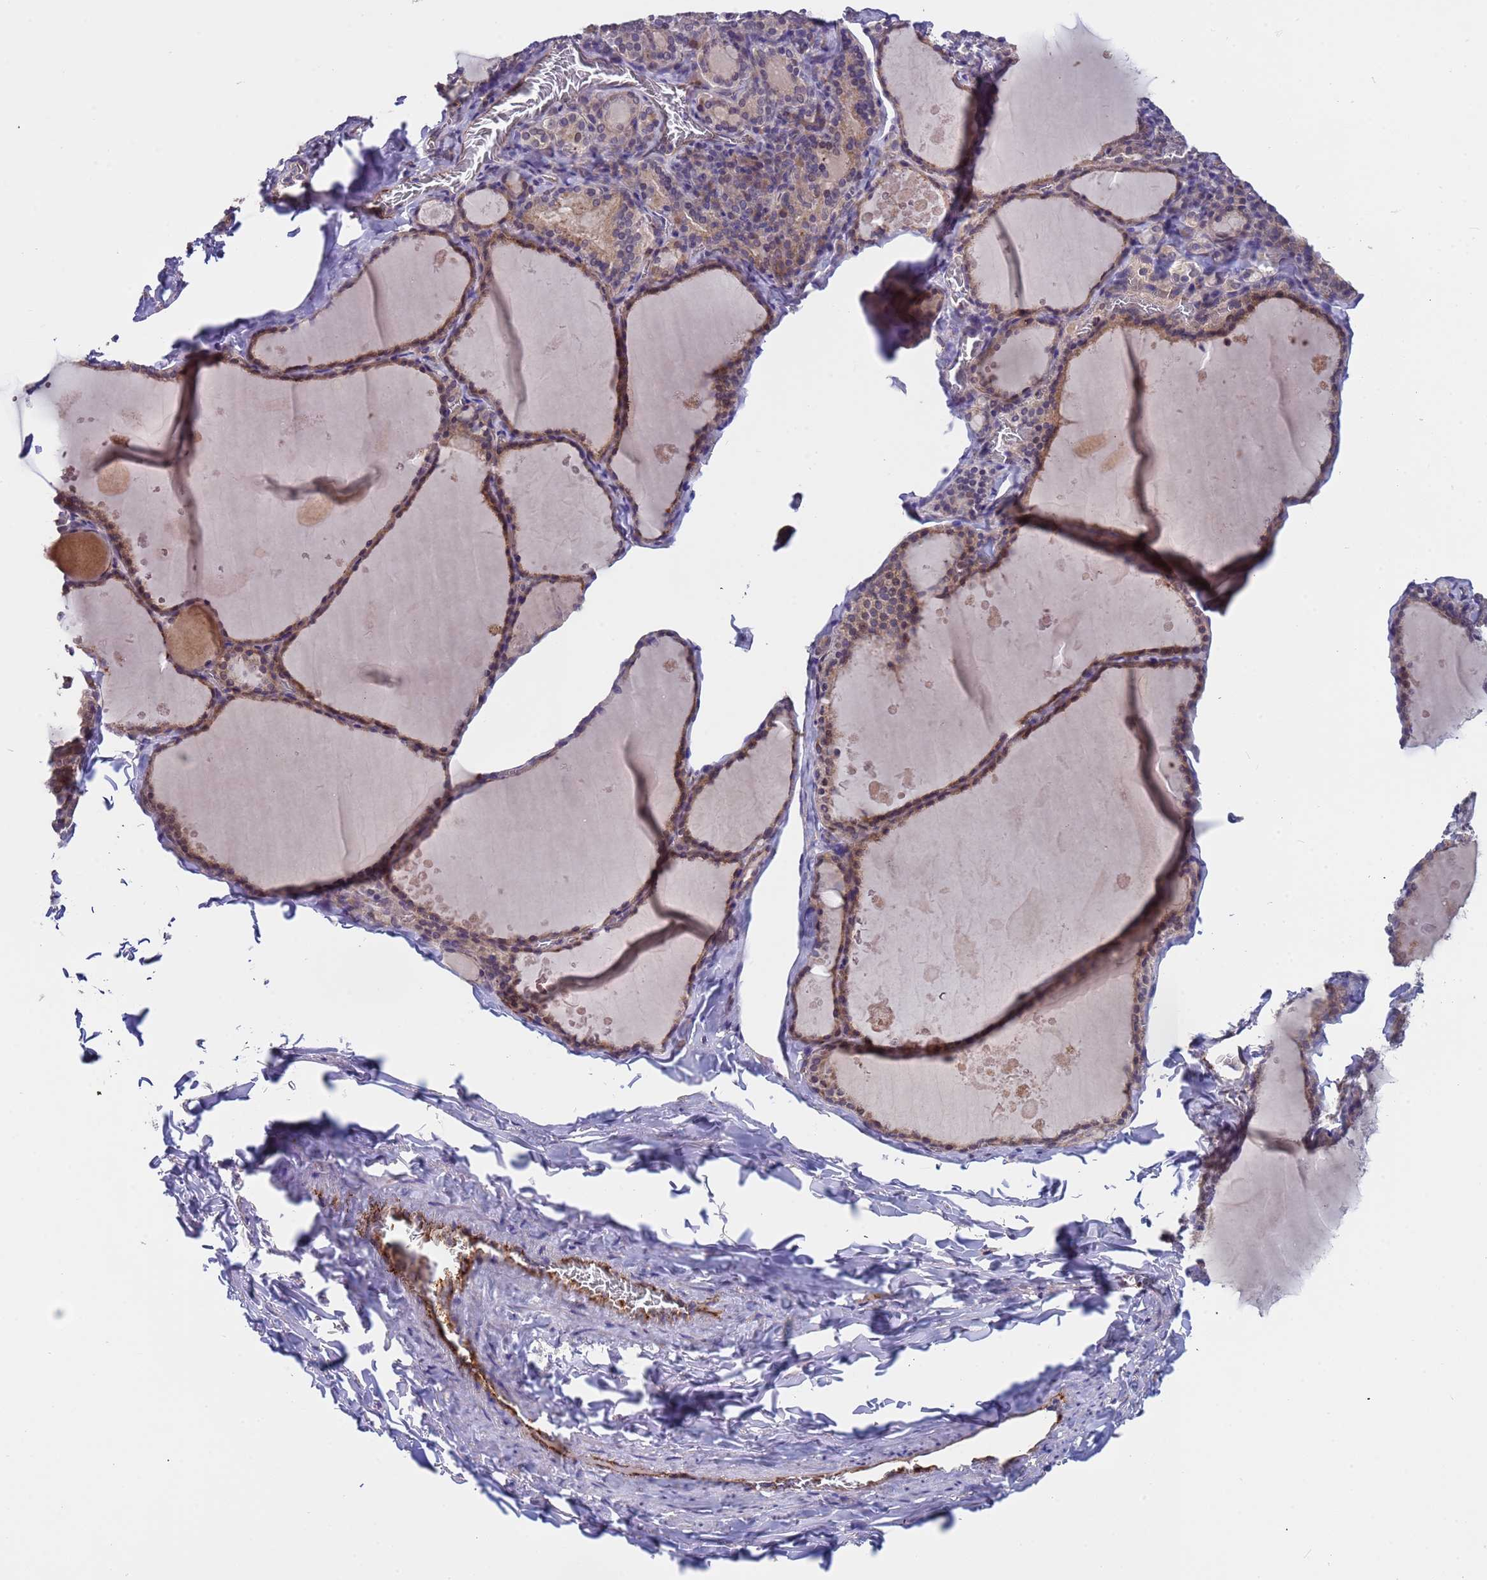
{"staining": {"intensity": "moderate", "quantity": "25%-75%", "location": "cytoplasmic/membranous,nuclear"}, "tissue": "thyroid gland", "cell_type": "Glandular cells", "image_type": "normal", "snomed": [{"axis": "morphology", "description": "Normal tissue, NOS"}, {"axis": "topography", "description": "Thyroid gland"}], "caption": "The micrograph shows immunohistochemical staining of normal thyroid gland. There is moderate cytoplasmic/membranous,nuclear positivity is identified in approximately 25%-75% of glandular cells. The staining was performed using DAB, with brown indicating positive protein expression. Nuclei are stained blue with hematoxylin.", "gene": "ZNF248", "patient": {"sex": "male", "age": 56}}